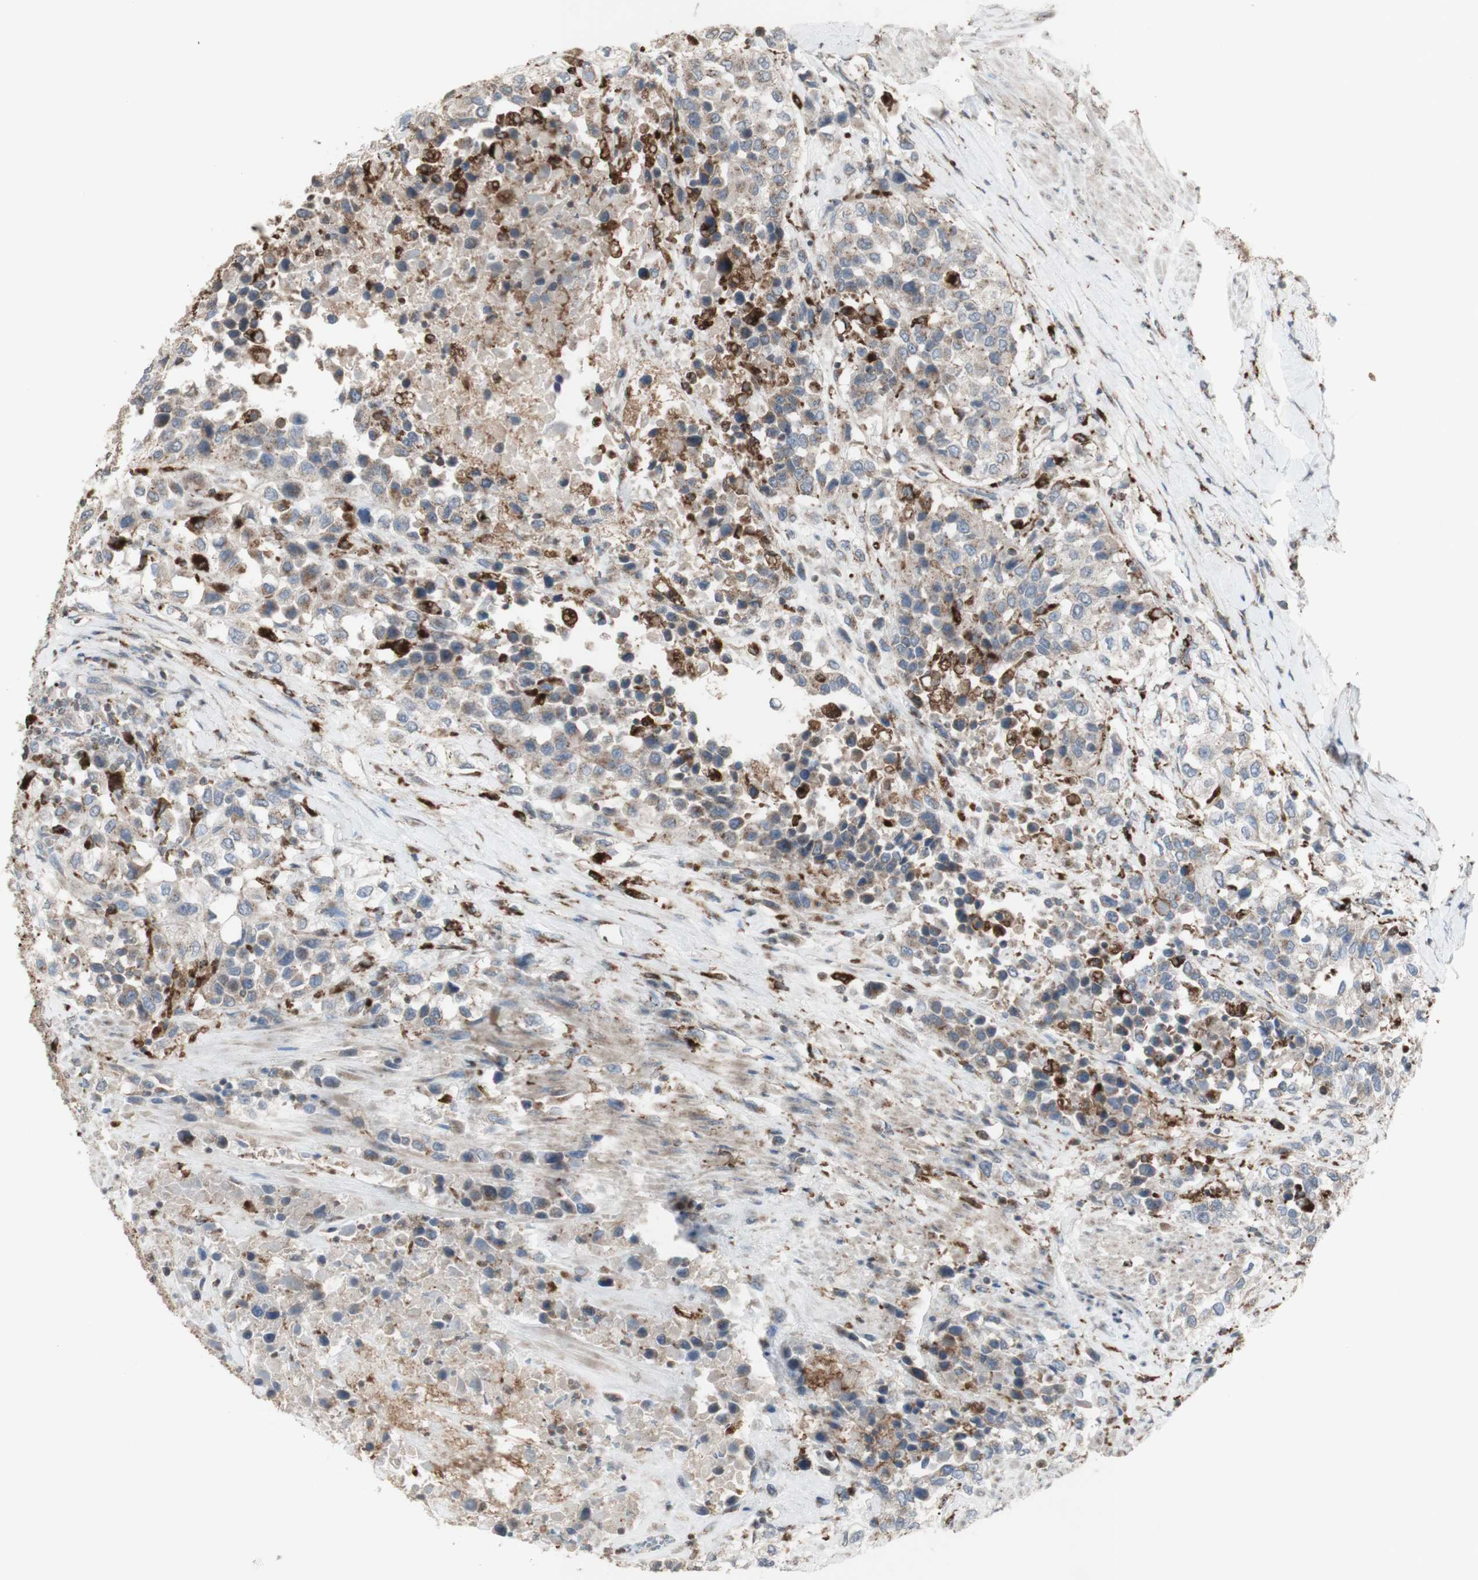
{"staining": {"intensity": "weak", "quantity": ">75%", "location": "cytoplasmic/membranous"}, "tissue": "urothelial cancer", "cell_type": "Tumor cells", "image_type": "cancer", "snomed": [{"axis": "morphology", "description": "Urothelial carcinoma, High grade"}, {"axis": "topography", "description": "Urinary bladder"}], "caption": "The micrograph reveals staining of urothelial cancer, revealing weak cytoplasmic/membranous protein expression (brown color) within tumor cells. The staining is performed using DAB (3,3'-diaminobenzidine) brown chromogen to label protein expression. The nuclei are counter-stained blue using hematoxylin.", "gene": "ATP6V1E1", "patient": {"sex": "female", "age": 80}}